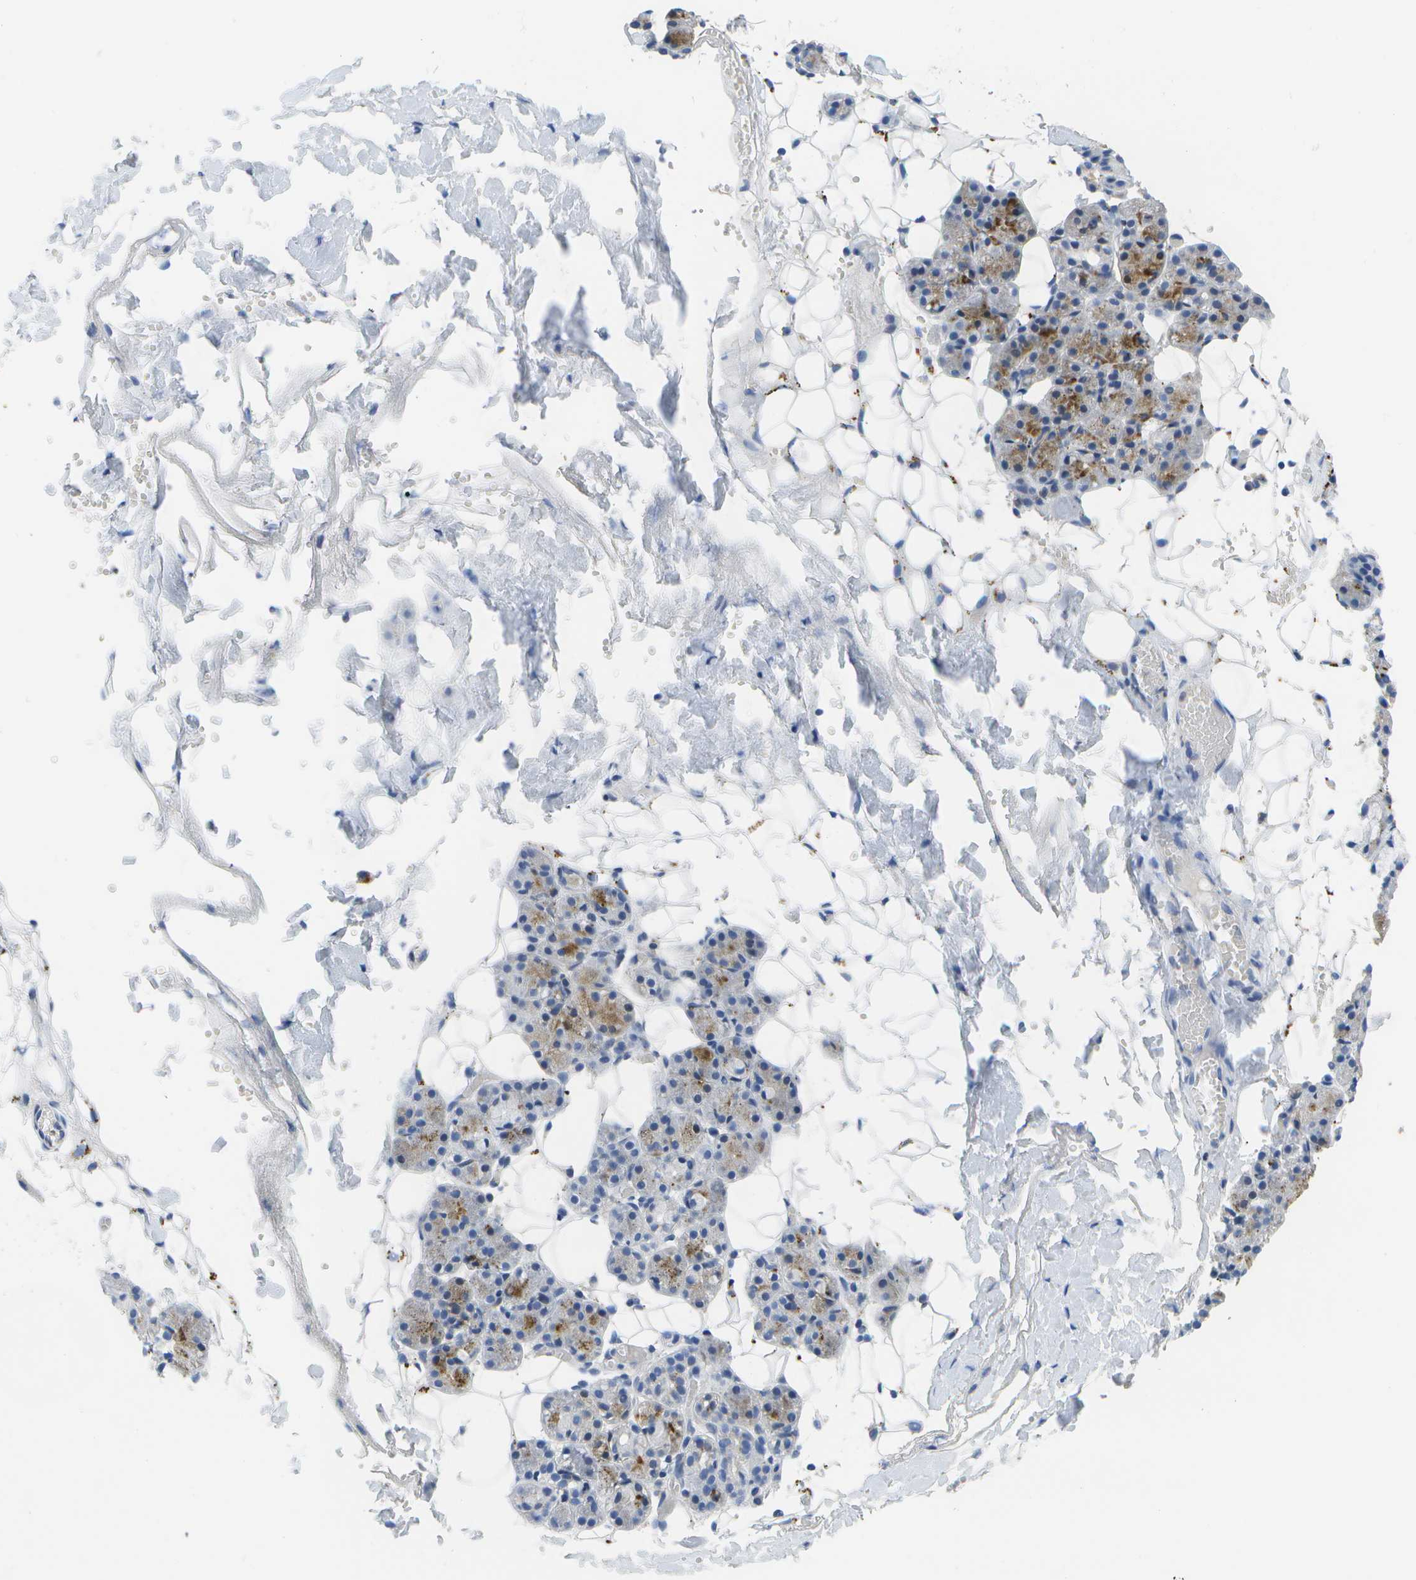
{"staining": {"intensity": "negative", "quantity": "none", "location": "none"}, "tissue": "salivary gland", "cell_type": "Glandular cells", "image_type": "normal", "snomed": [{"axis": "morphology", "description": "Normal tissue, NOS"}, {"axis": "topography", "description": "Salivary gland"}], "caption": "The IHC micrograph has no significant staining in glandular cells of salivary gland. Nuclei are stained in blue.", "gene": "MS4A1", "patient": {"sex": "male", "age": 63}}